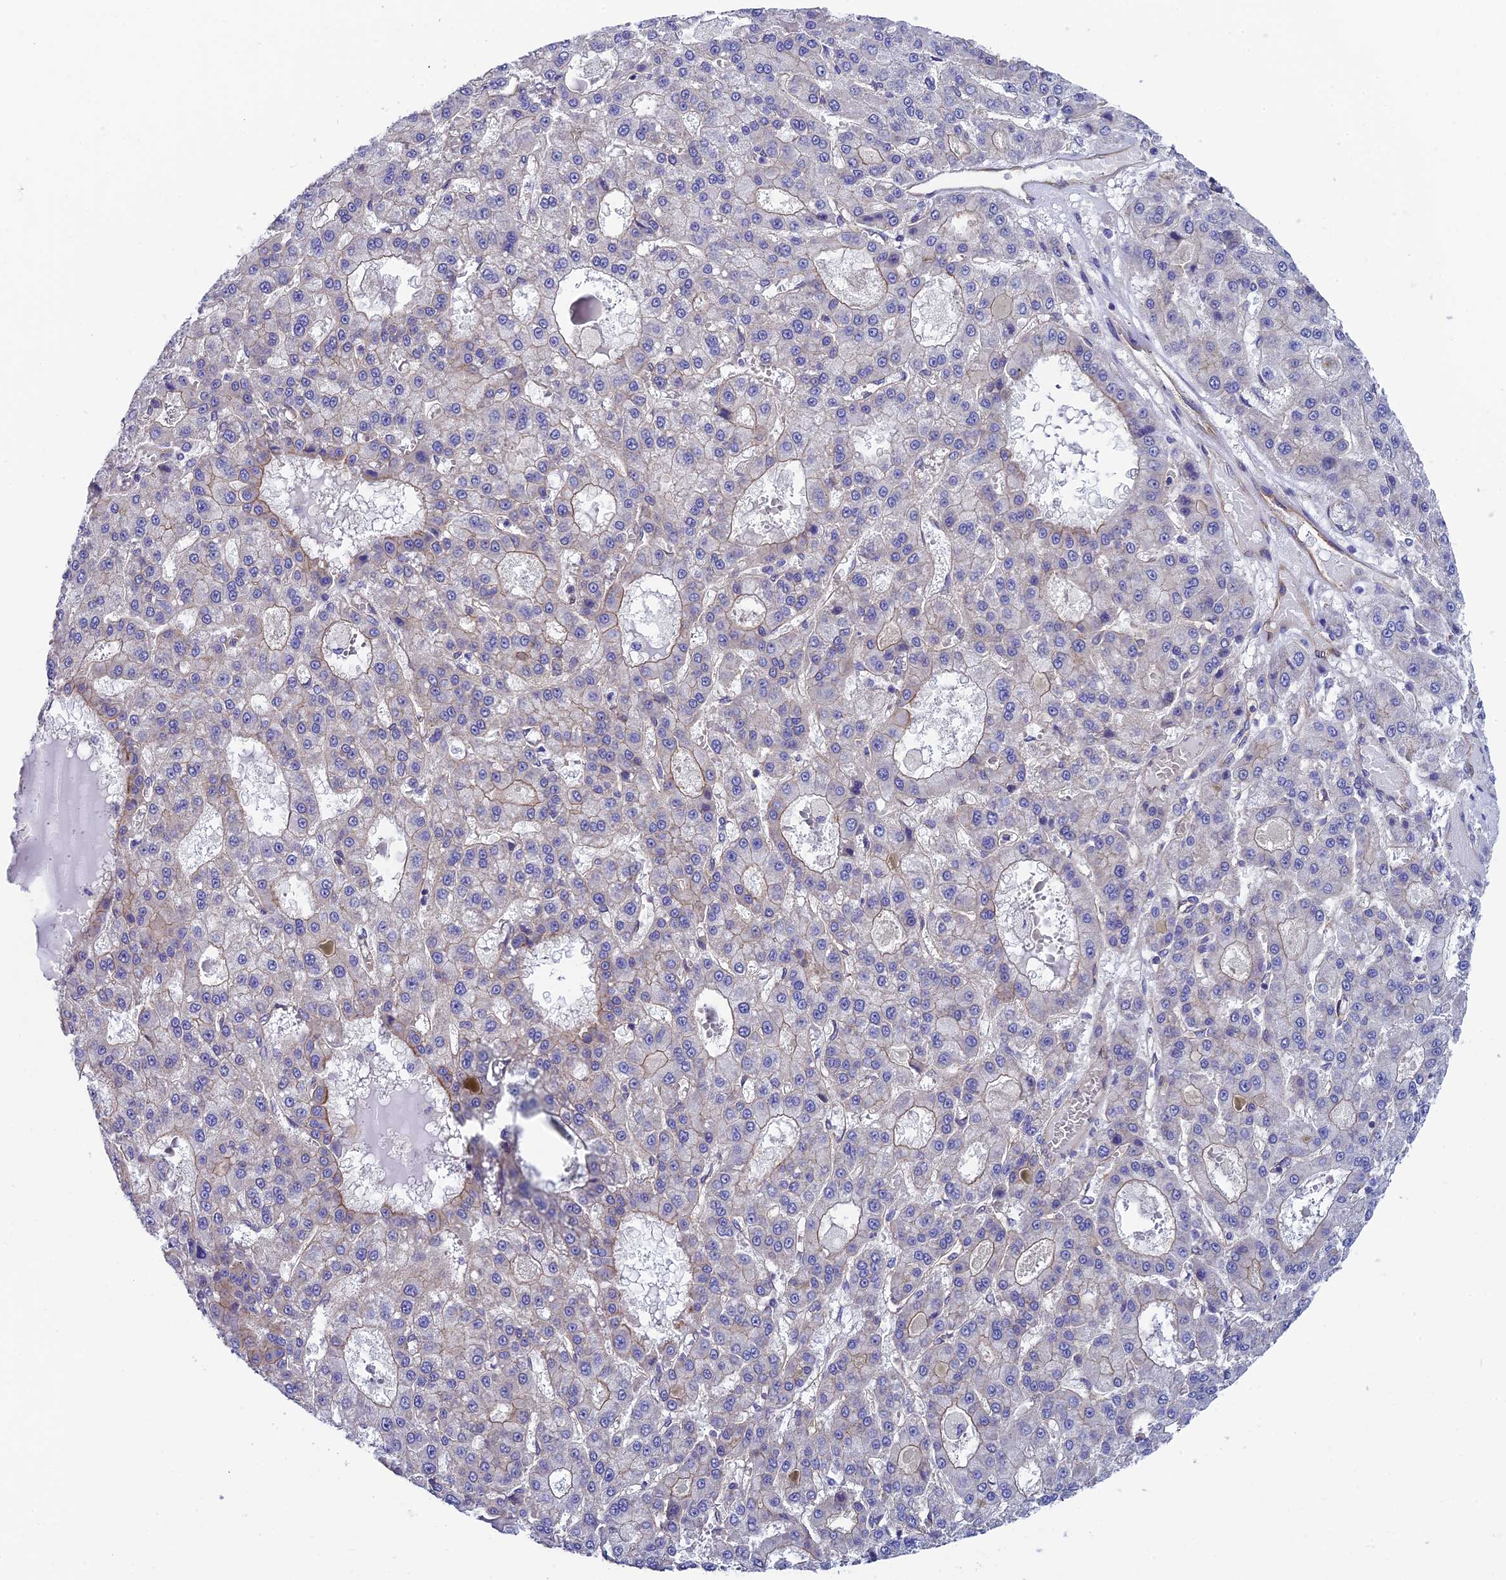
{"staining": {"intensity": "negative", "quantity": "none", "location": "none"}, "tissue": "liver cancer", "cell_type": "Tumor cells", "image_type": "cancer", "snomed": [{"axis": "morphology", "description": "Carcinoma, Hepatocellular, NOS"}, {"axis": "topography", "description": "Liver"}], "caption": "This is an immunohistochemistry (IHC) image of liver cancer (hepatocellular carcinoma). There is no positivity in tumor cells.", "gene": "PPFIA3", "patient": {"sex": "male", "age": 70}}